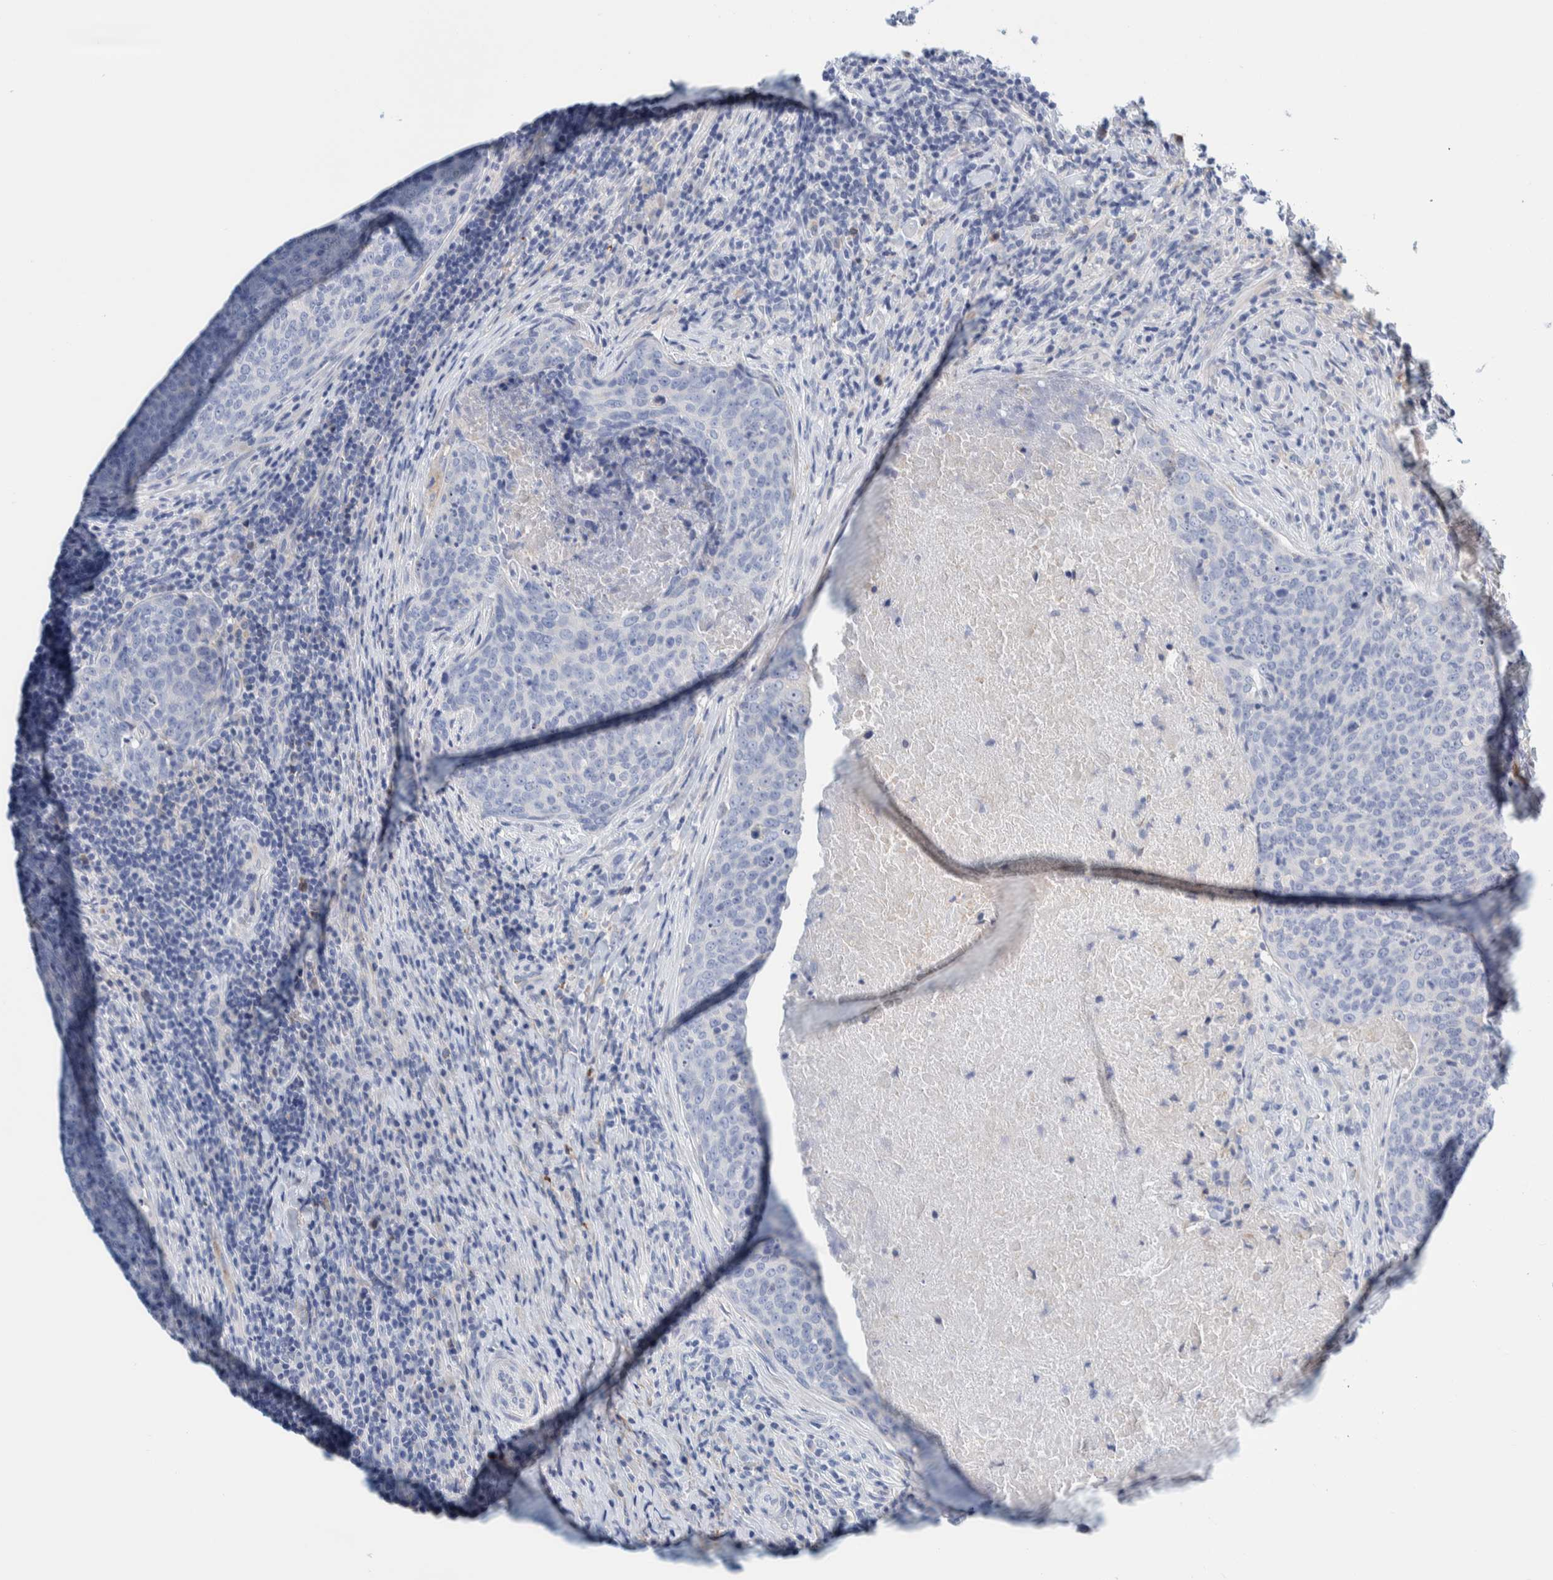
{"staining": {"intensity": "negative", "quantity": "none", "location": "none"}, "tissue": "head and neck cancer", "cell_type": "Tumor cells", "image_type": "cancer", "snomed": [{"axis": "morphology", "description": "Squamous cell carcinoma, NOS"}, {"axis": "morphology", "description": "Squamous cell carcinoma, metastatic, NOS"}, {"axis": "topography", "description": "Lymph node"}, {"axis": "topography", "description": "Head-Neck"}], "caption": "The micrograph displays no significant positivity in tumor cells of metastatic squamous cell carcinoma (head and neck).", "gene": "MOG", "patient": {"sex": "male", "age": 62}}